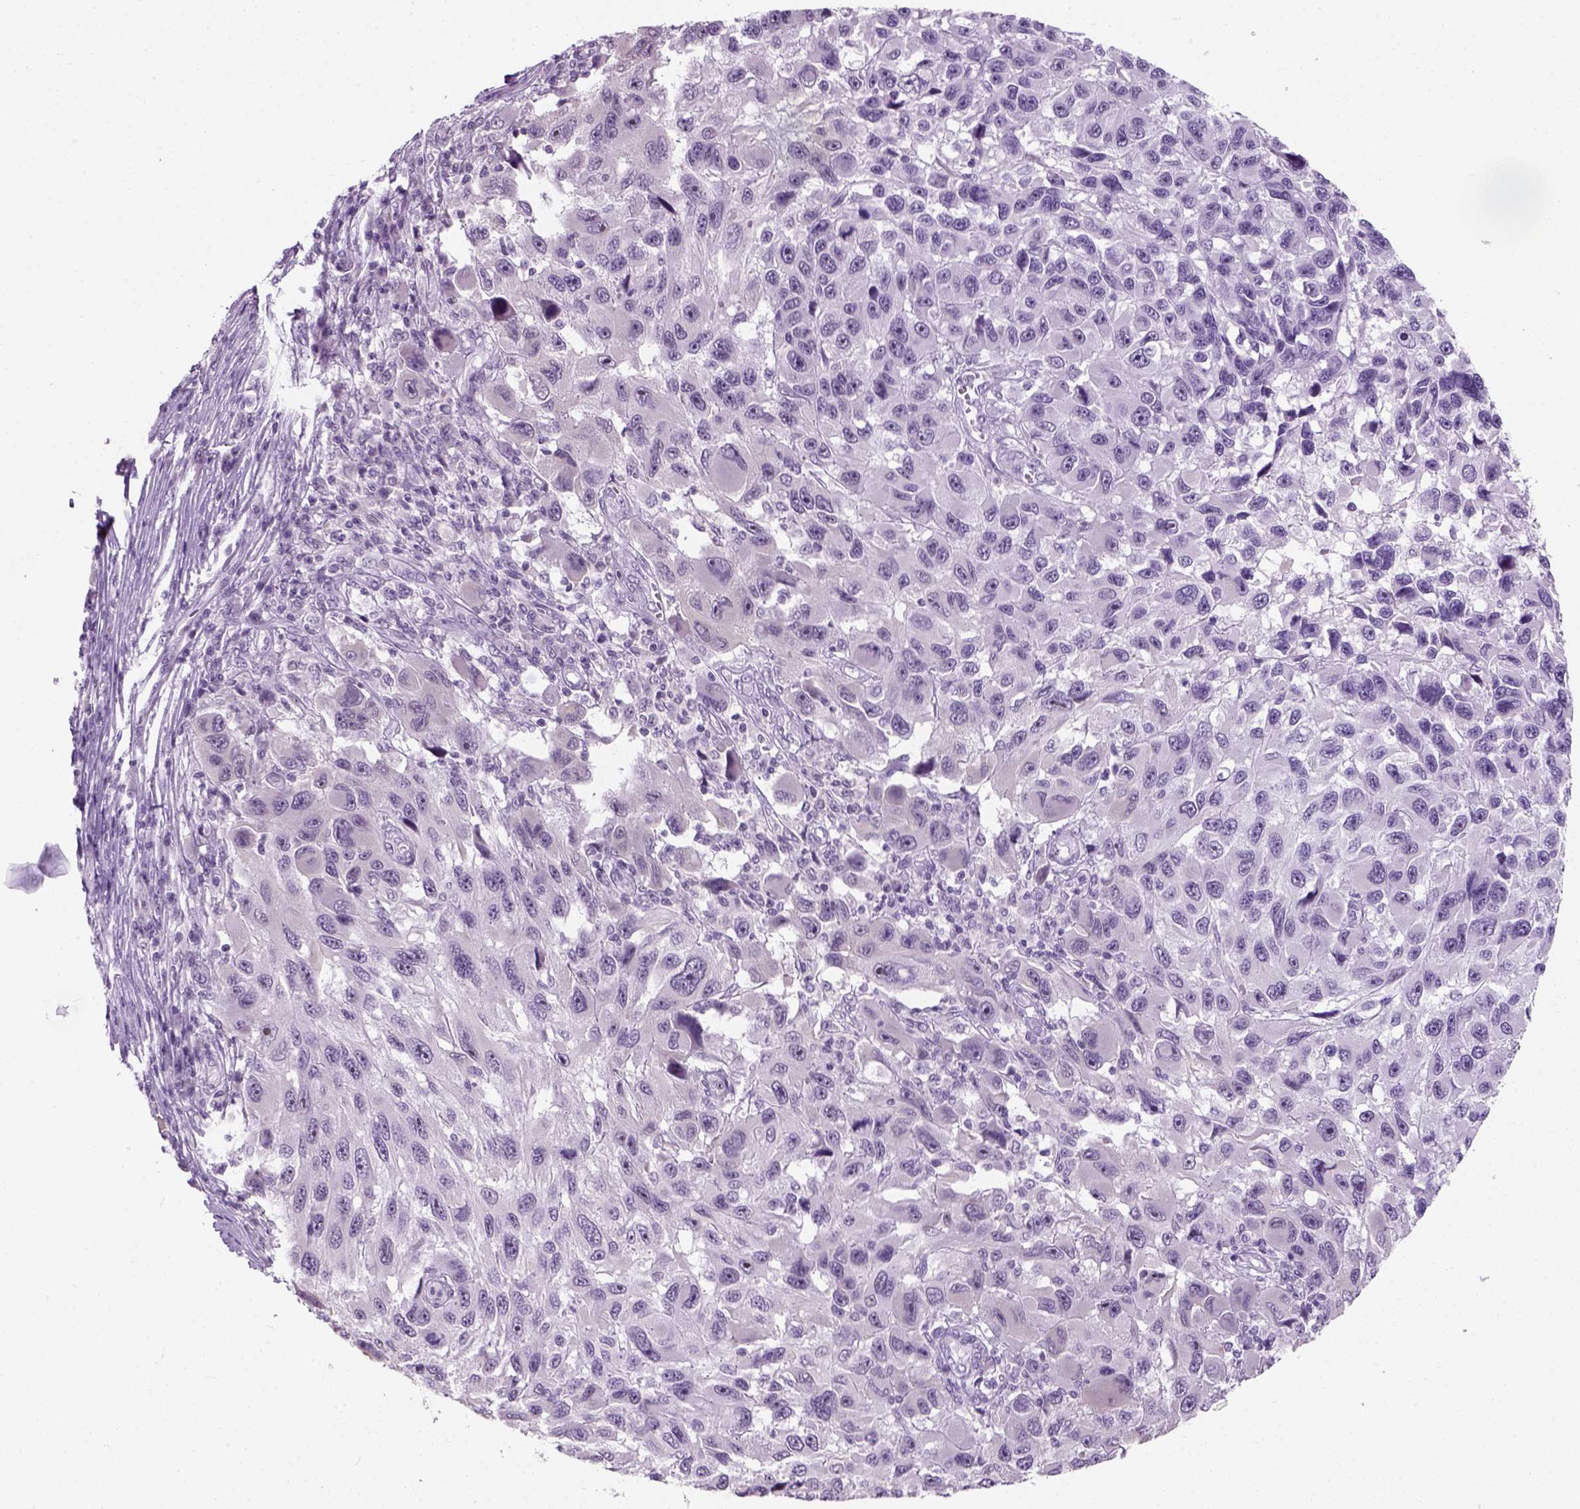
{"staining": {"intensity": "negative", "quantity": "none", "location": "none"}, "tissue": "melanoma", "cell_type": "Tumor cells", "image_type": "cancer", "snomed": [{"axis": "morphology", "description": "Malignant melanoma, NOS"}, {"axis": "topography", "description": "Skin"}], "caption": "IHC photomicrograph of neoplastic tissue: human malignant melanoma stained with DAB (3,3'-diaminobenzidine) reveals no significant protein expression in tumor cells.", "gene": "ZNF865", "patient": {"sex": "male", "age": 53}}